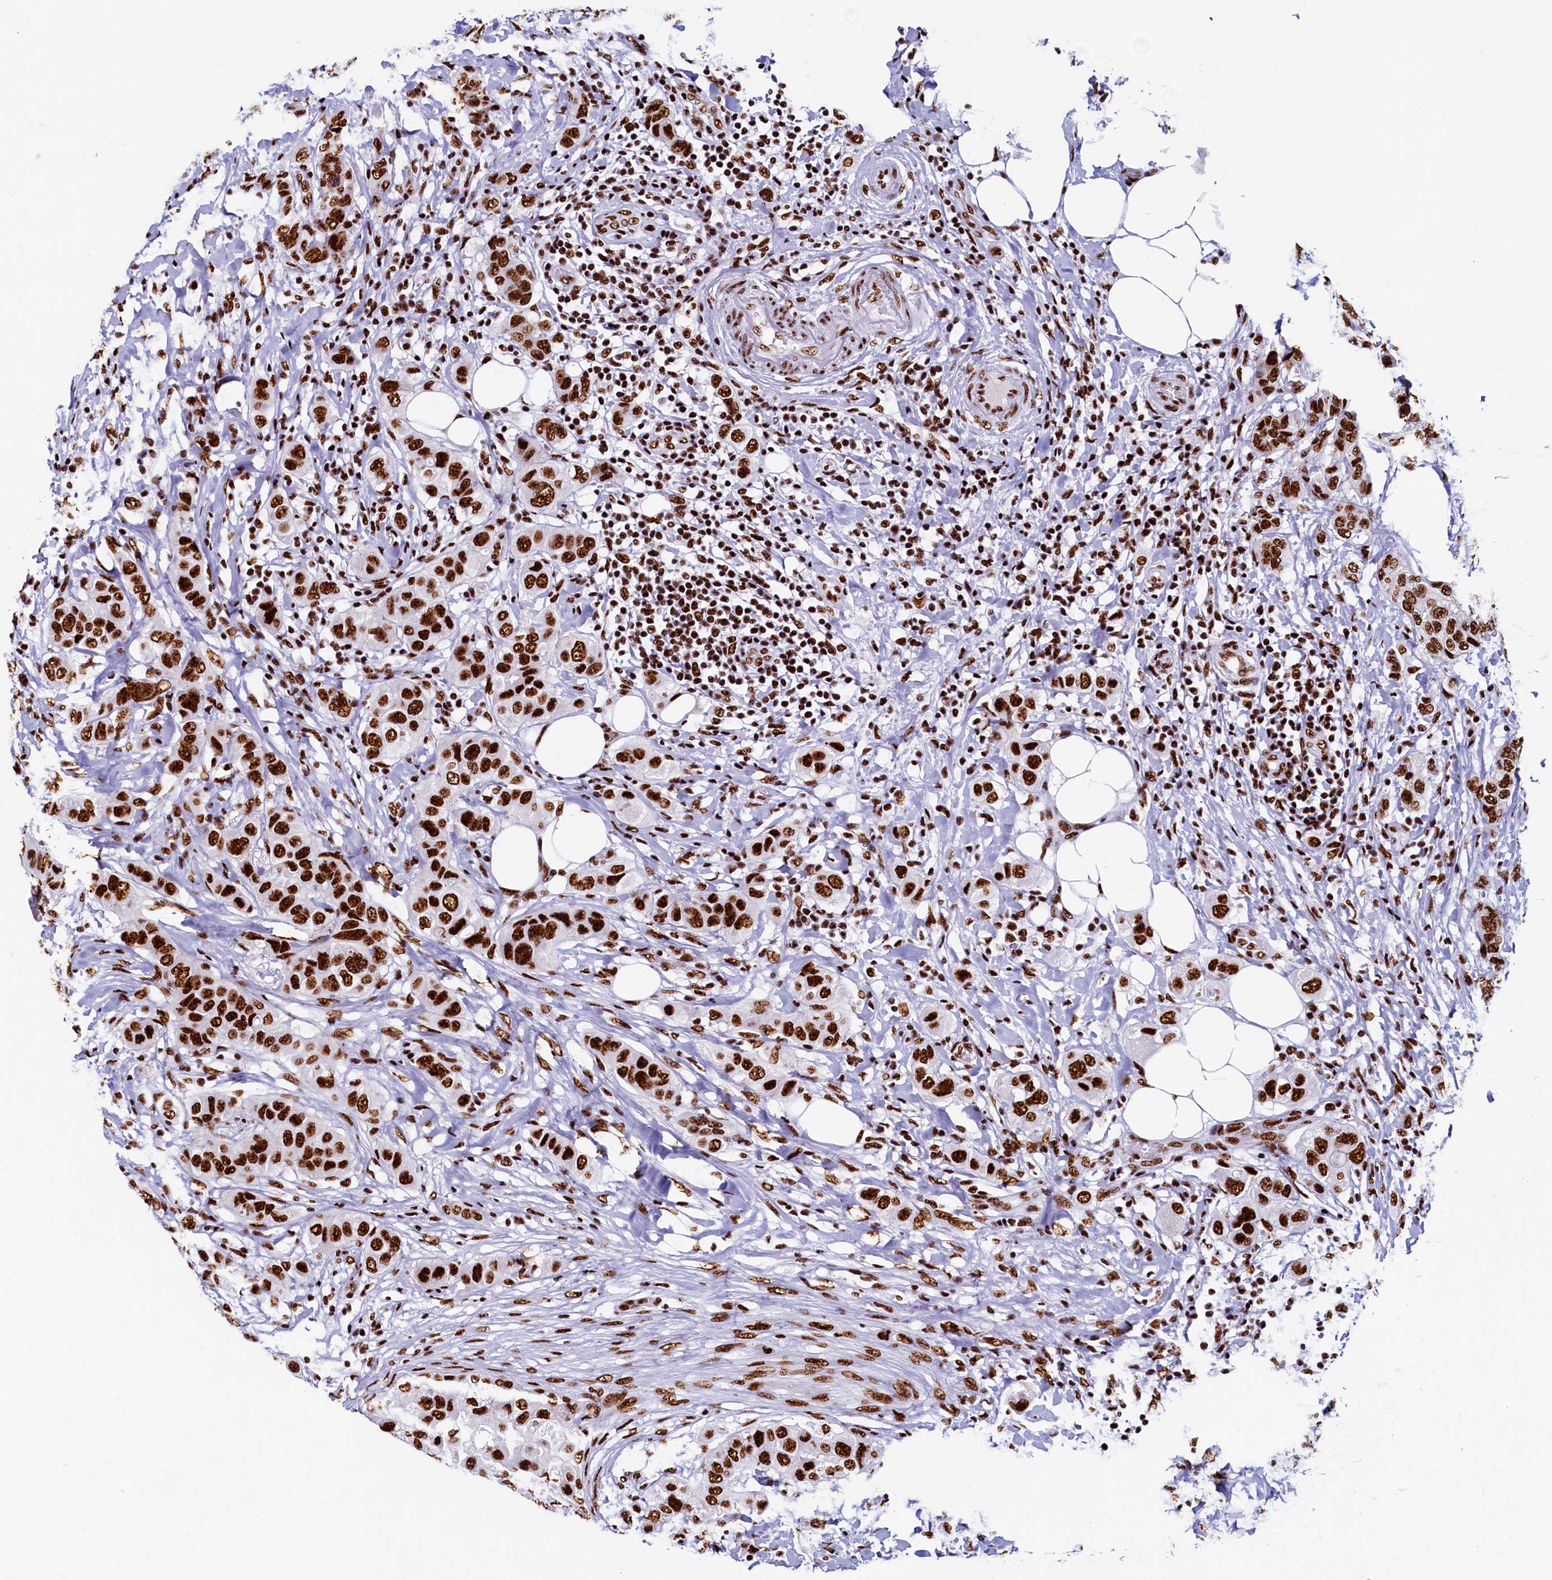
{"staining": {"intensity": "strong", "quantity": ">75%", "location": "nuclear"}, "tissue": "breast cancer", "cell_type": "Tumor cells", "image_type": "cancer", "snomed": [{"axis": "morphology", "description": "Lobular carcinoma"}, {"axis": "topography", "description": "Breast"}], "caption": "Human breast lobular carcinoma stained for a protein (brown) exhibits strong nuclear positive staining in about >75% of tumor cells.", "gene": "SRRM2", "patient": {"sex": "female", "age": 51}}